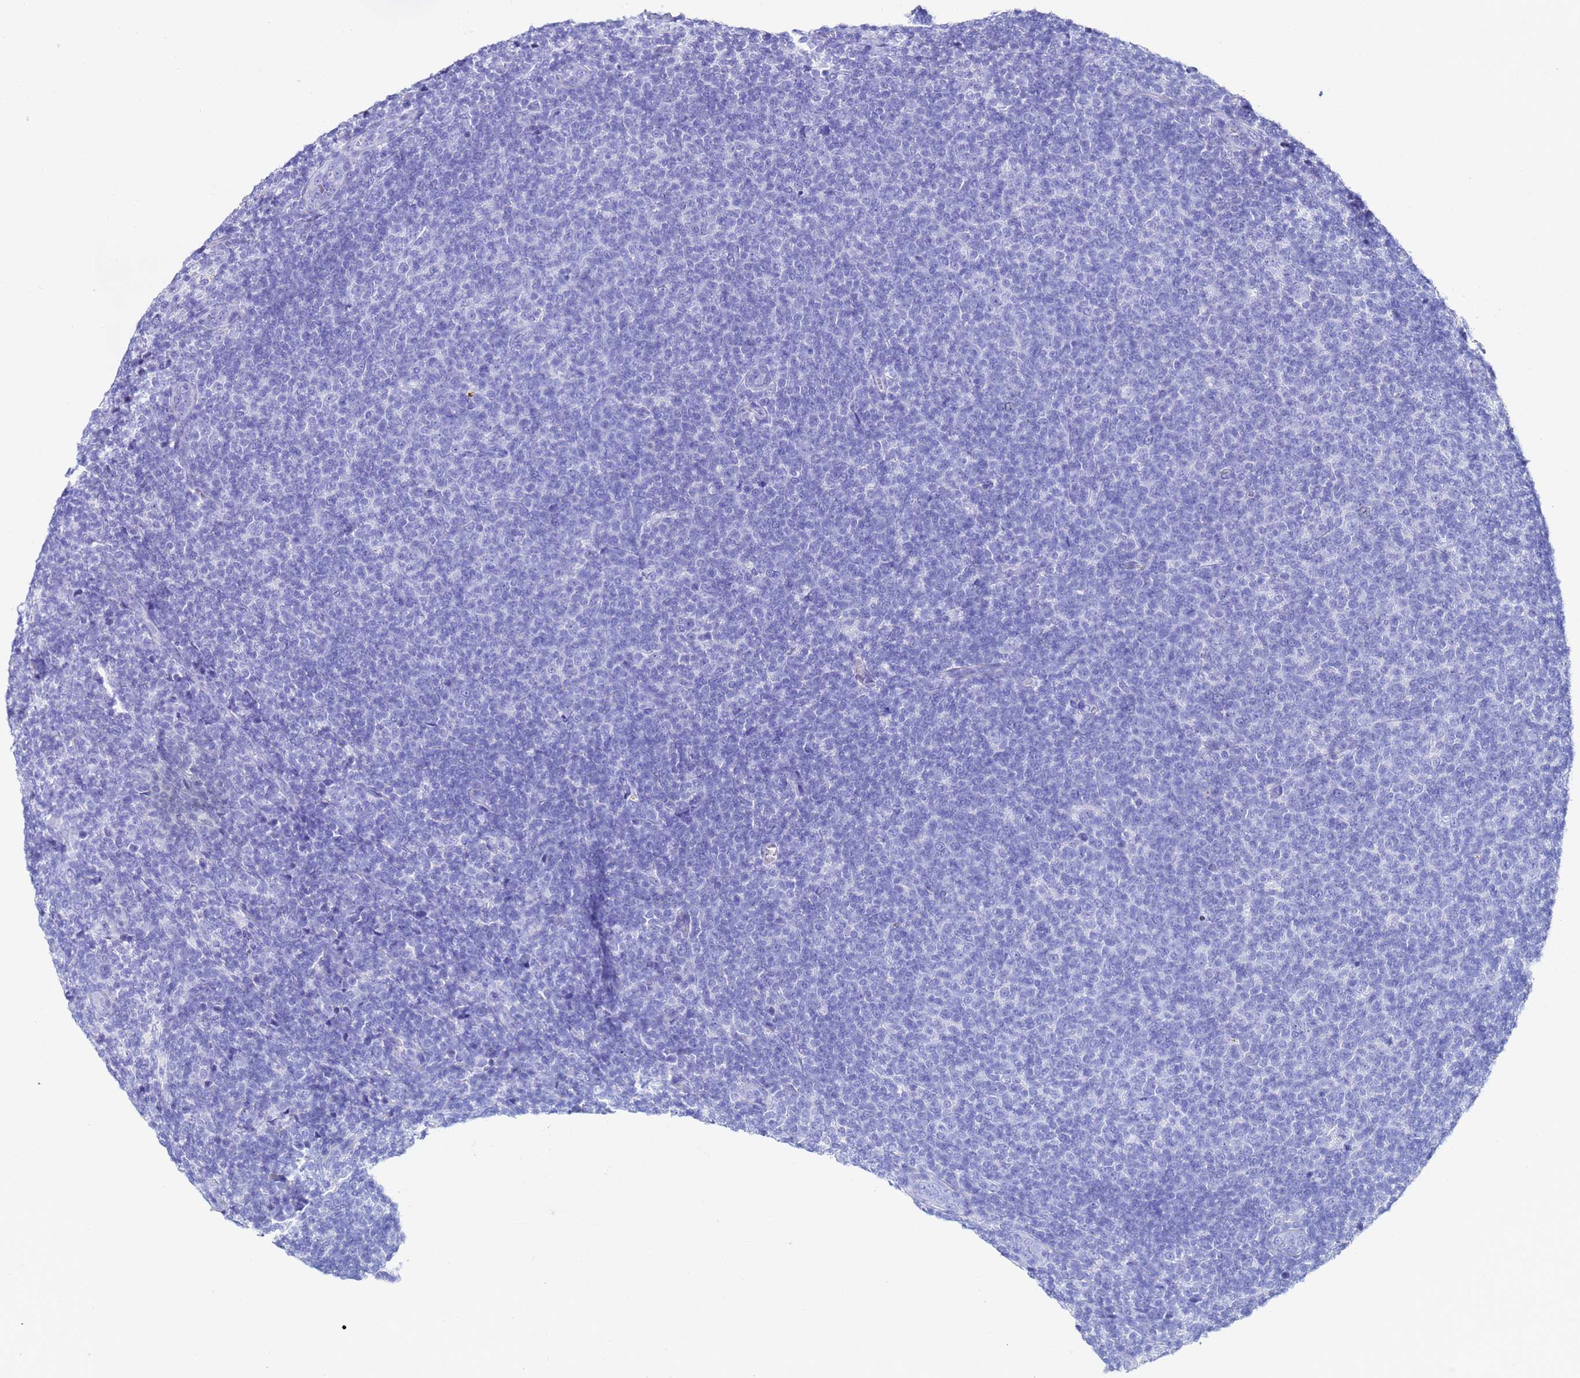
{"staining": {"intensity": "negative", "quantity": "none", "location": "none"}, "tissue": "lymphoma", "cell_type": "Tumor cells", "image_type": "cancer", "snomed": [{"axis": "morphology", "description": "Malignant lymphoma, non-Hodgkin's type, Low grade"}, {"axis": "topography", "description": "Lymph node"}], "caption": "DAB immunohistochemical staining of human malignant lymphoma, non-Hodgkin's type (low-grade) exhibits no significant positivity in tumor cells.", "gene": "C2orf72", "patient": {"sex": "male", "age": 66}}